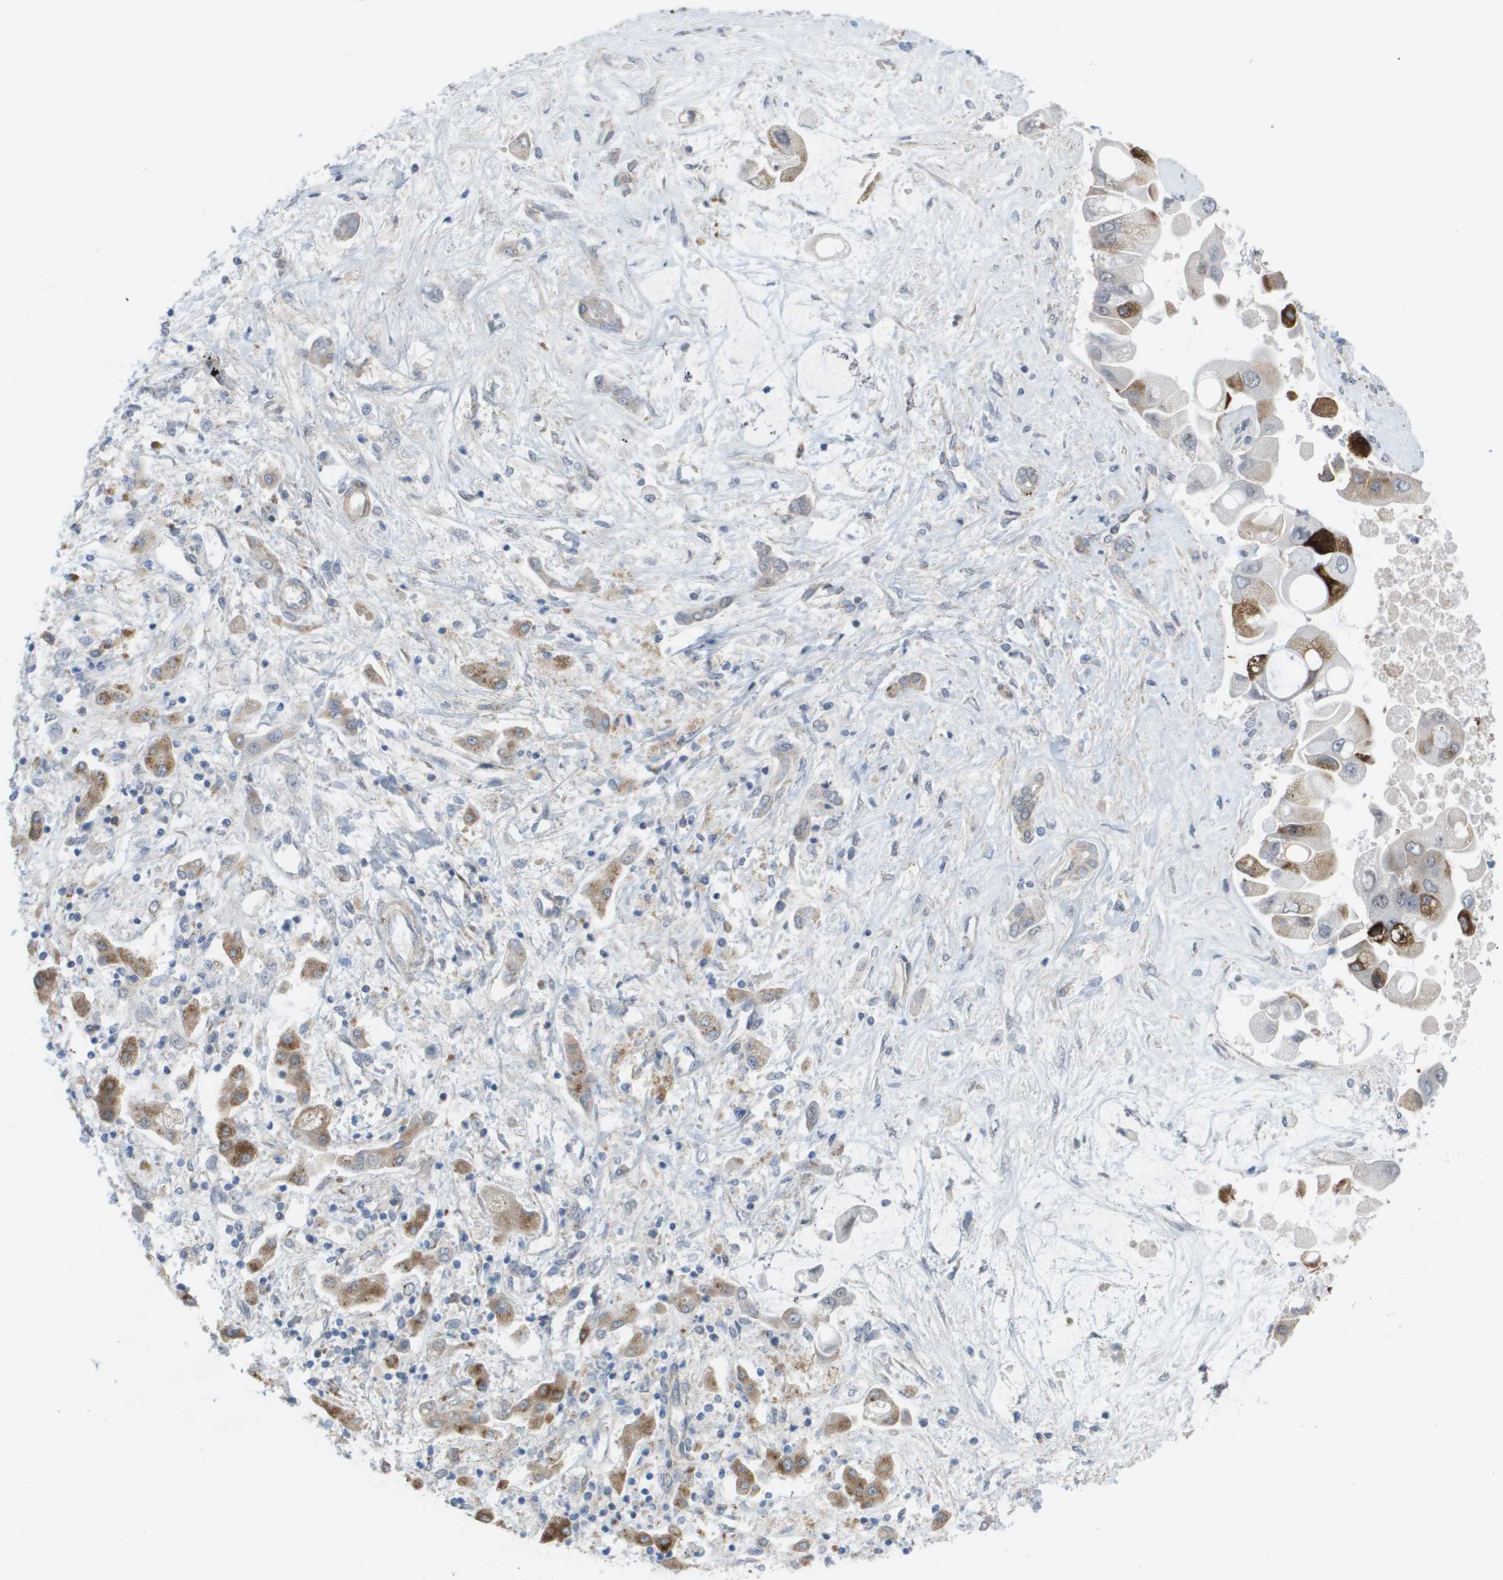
{"staining": {"intensity": "moderate", "quantity": "<25%", "location": "cytoplasmic/membranous"}, "tissue": "liver cancer", "cell_type": "Tumor cells", "image_type": "cancer", "snomed": [{"axis": "morphology", "description": "Cholangiocarcinoma"}, {"axis": "topography", "description": "Liver"}], "caption": "Immunohistochemical staining of liver cholangiocarcinoma displays moderate cytoplasmic/membranous protein positivity in approximately <25% of tumor cells.", "gene": "MTARC2", "patient": {"sex": "male", "age": 50}}